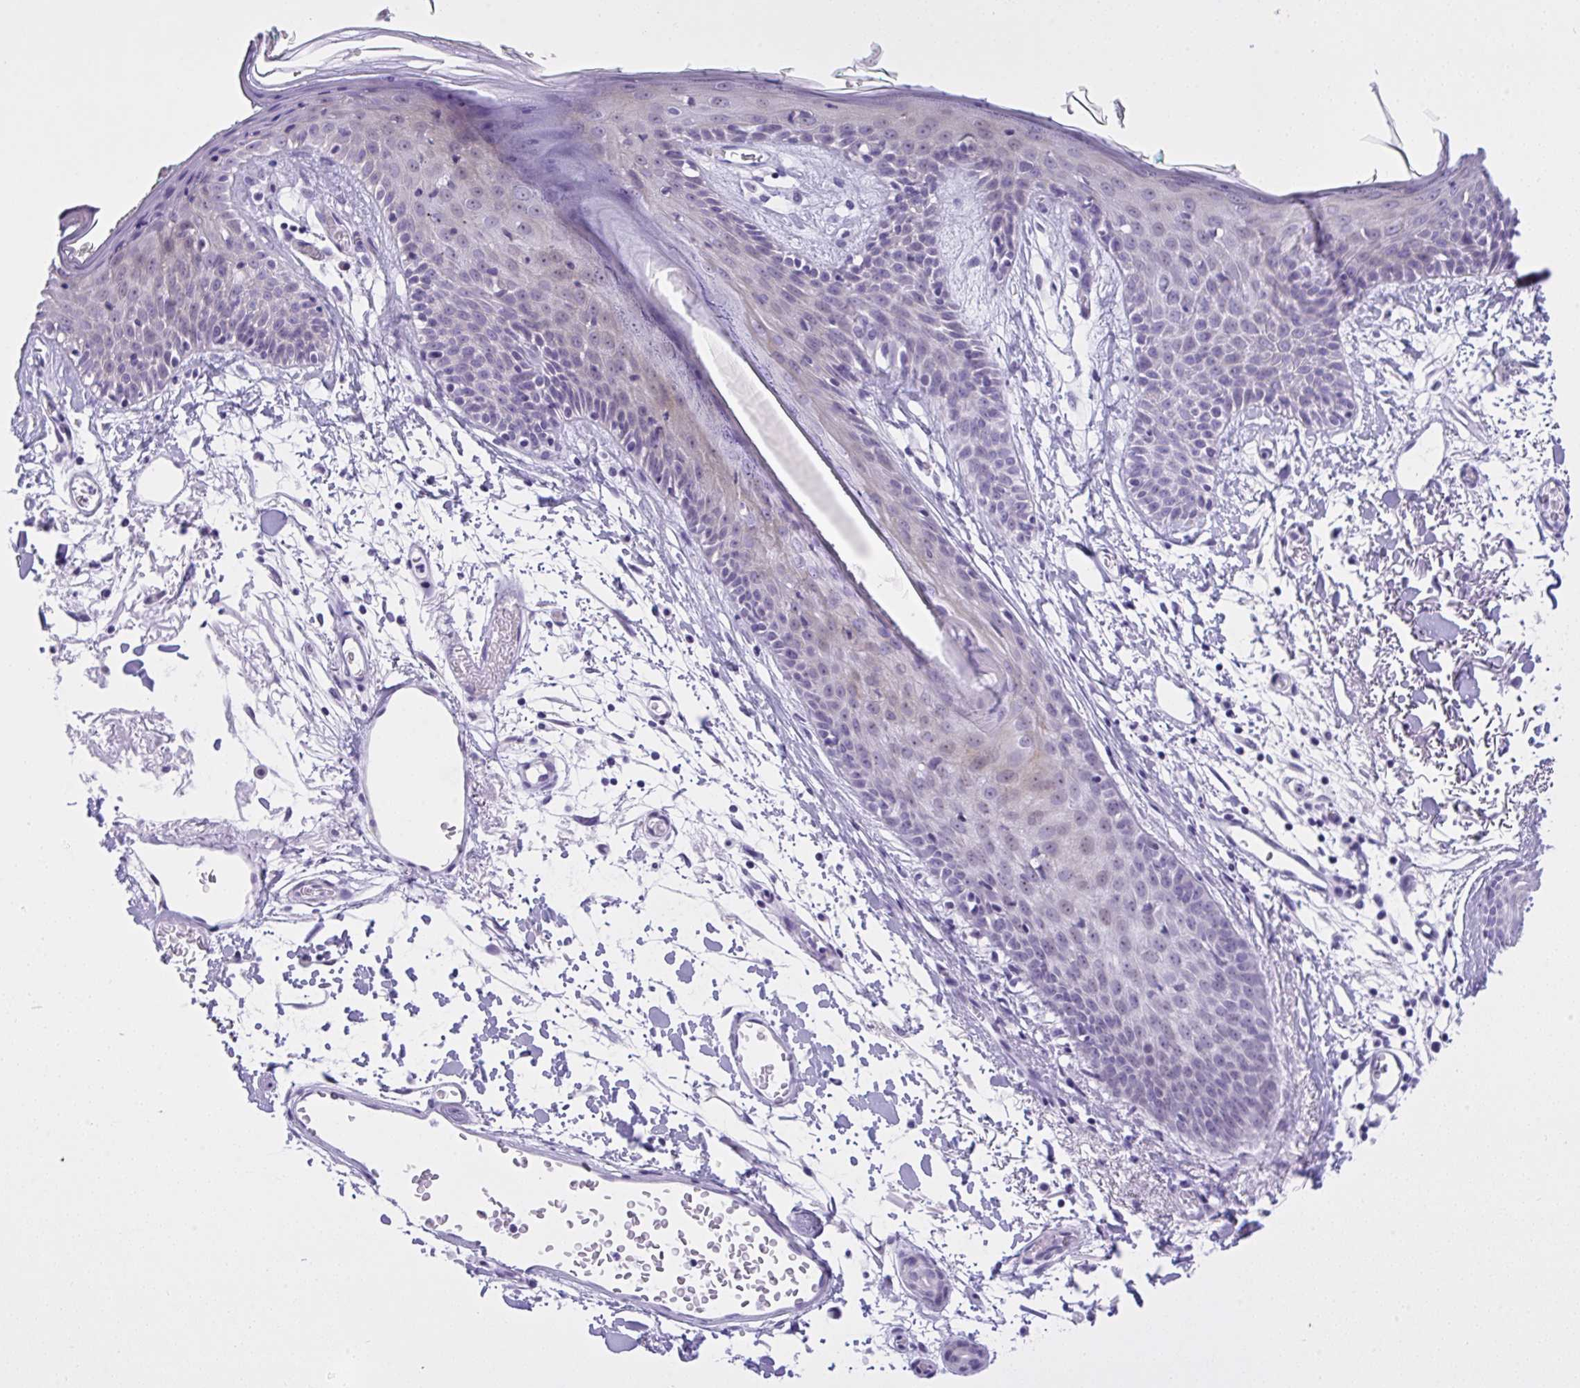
{"staining": {"intensity": "negative", "quantity": "none", "location": "none"}, "tissue": "skin", "cell_type": "Fibroblasts", "image_type": "normal", "snomed": [{"axis": "morphology", "description": "Normal tissue, NOS"}, {"axis": "topography", "description": "Skin"}], "caption": "This is an immunohistochemistry (IHC) photomicrograph of benign human skin. There is no positivity in fibroblasts.", "gene": "YBX2", "patient": {"sex": "male", "age": 79}}